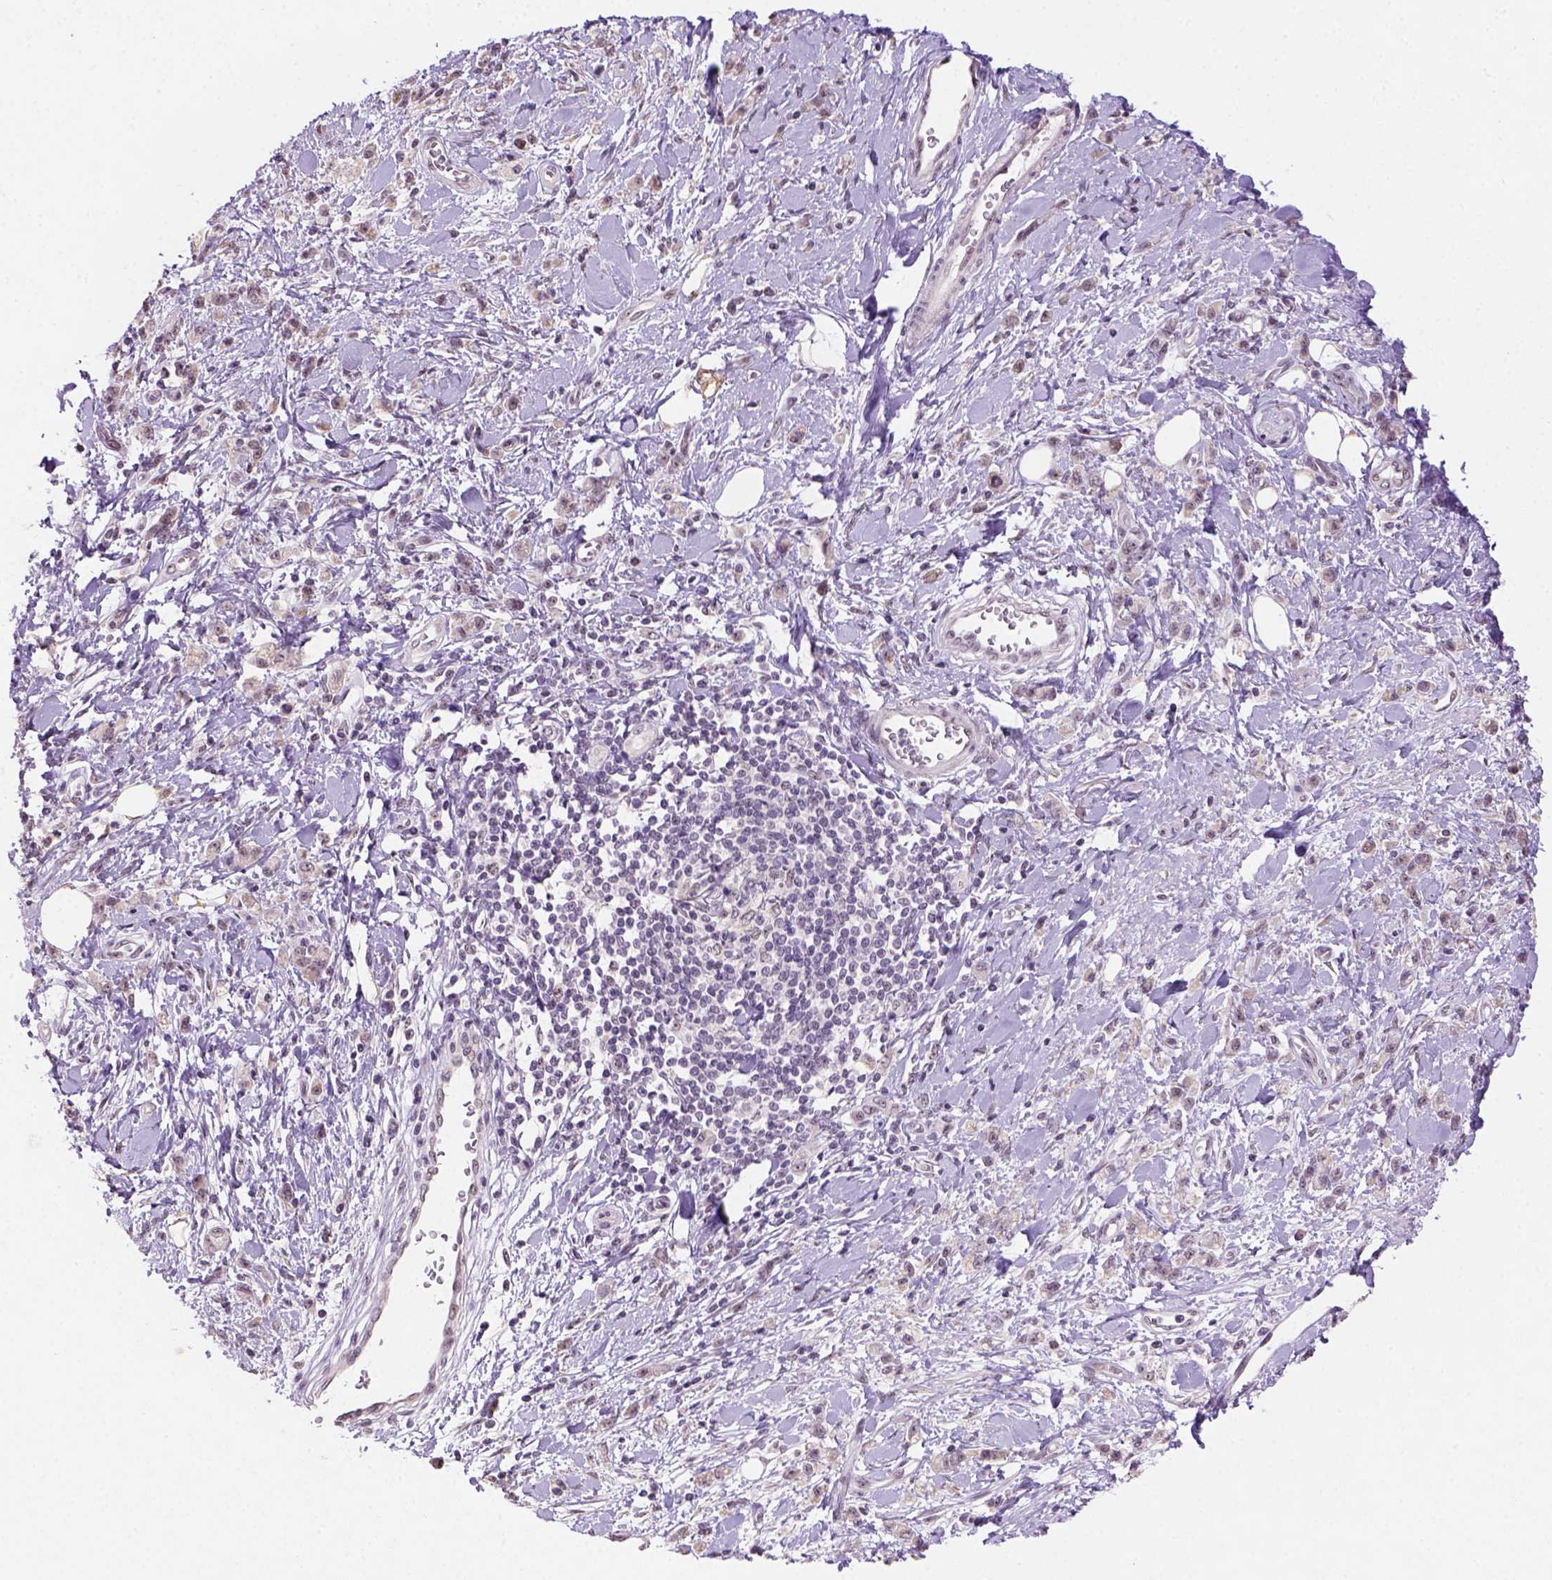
{"staining": {"intensity": "weak", "quantity": "25%-75%", "location": "nuclear"}, "tissue": "stomach cancer", "cell_type": "Tumor cells", "image_type": "cancer", "snomed": [{"axis": "morphology", "description": "Adenocarcinoma, NOS"}, {"axis": "topography", "description": "Stomach"}], "caption": "The histopathology image displays a brown stain indicating the presence of a protein in the nuclear of tumor cells in stomach adenocarcinoma.", "gene": "DDX50", "patient": {"sex": "male", "age": 77}}